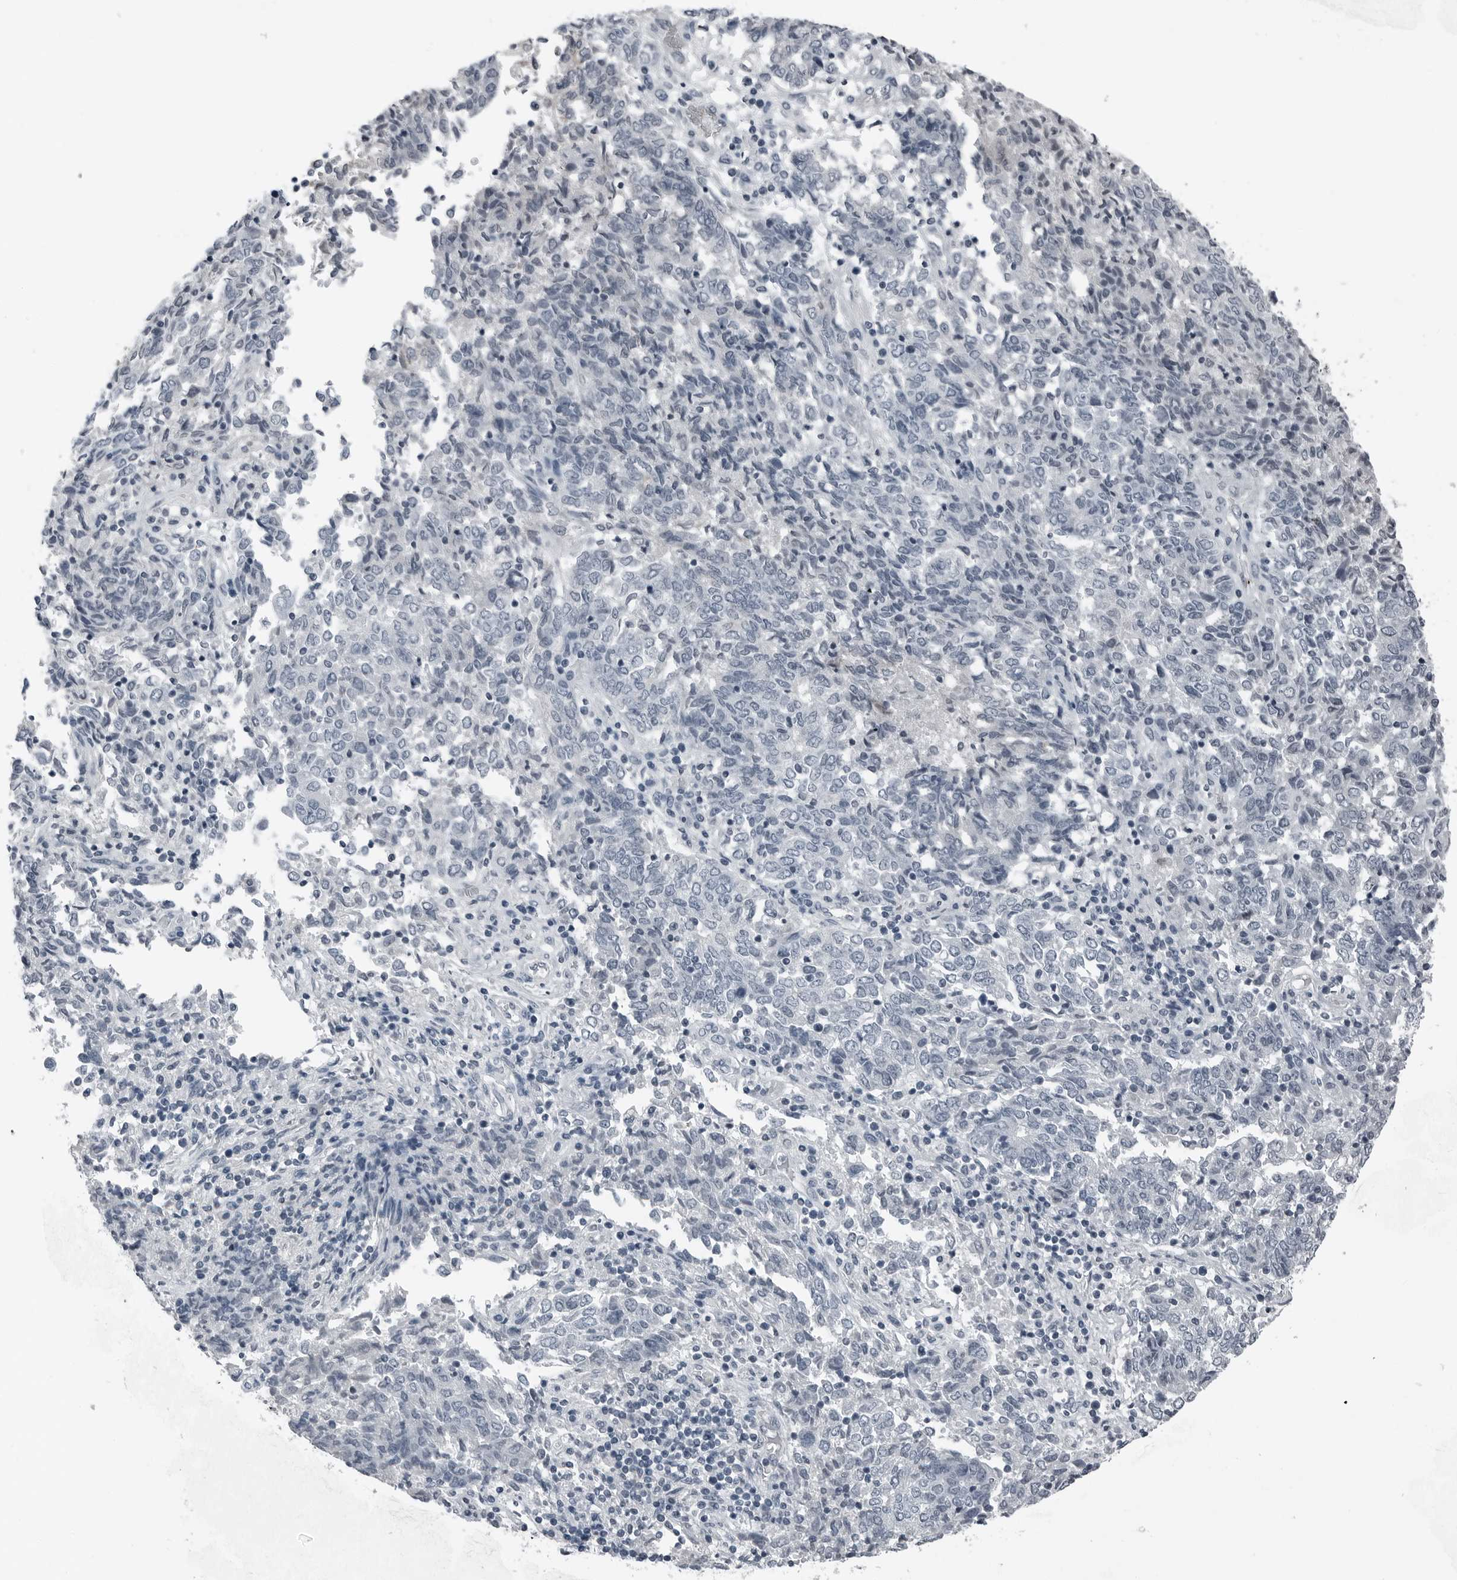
{"staining": {"intensity": "negative", "quantity": "none", "location": "none"}, "tissue": "endometrial cancer", "cell_type": "Tumor cells", "image_type": "cancer", "snomed": [{"axis": "morphology", "description": "Adenocarcinoma, NOS"}, {"axis": "topography", "description": "Endometrium"}], "caption": "Adenocarcinoma (endometrial) was stained to show a protein in brown. There is no significant staining in tumor cells.", "gene": "SPINK1", "patient": {"sex": "female", "age": 80}}